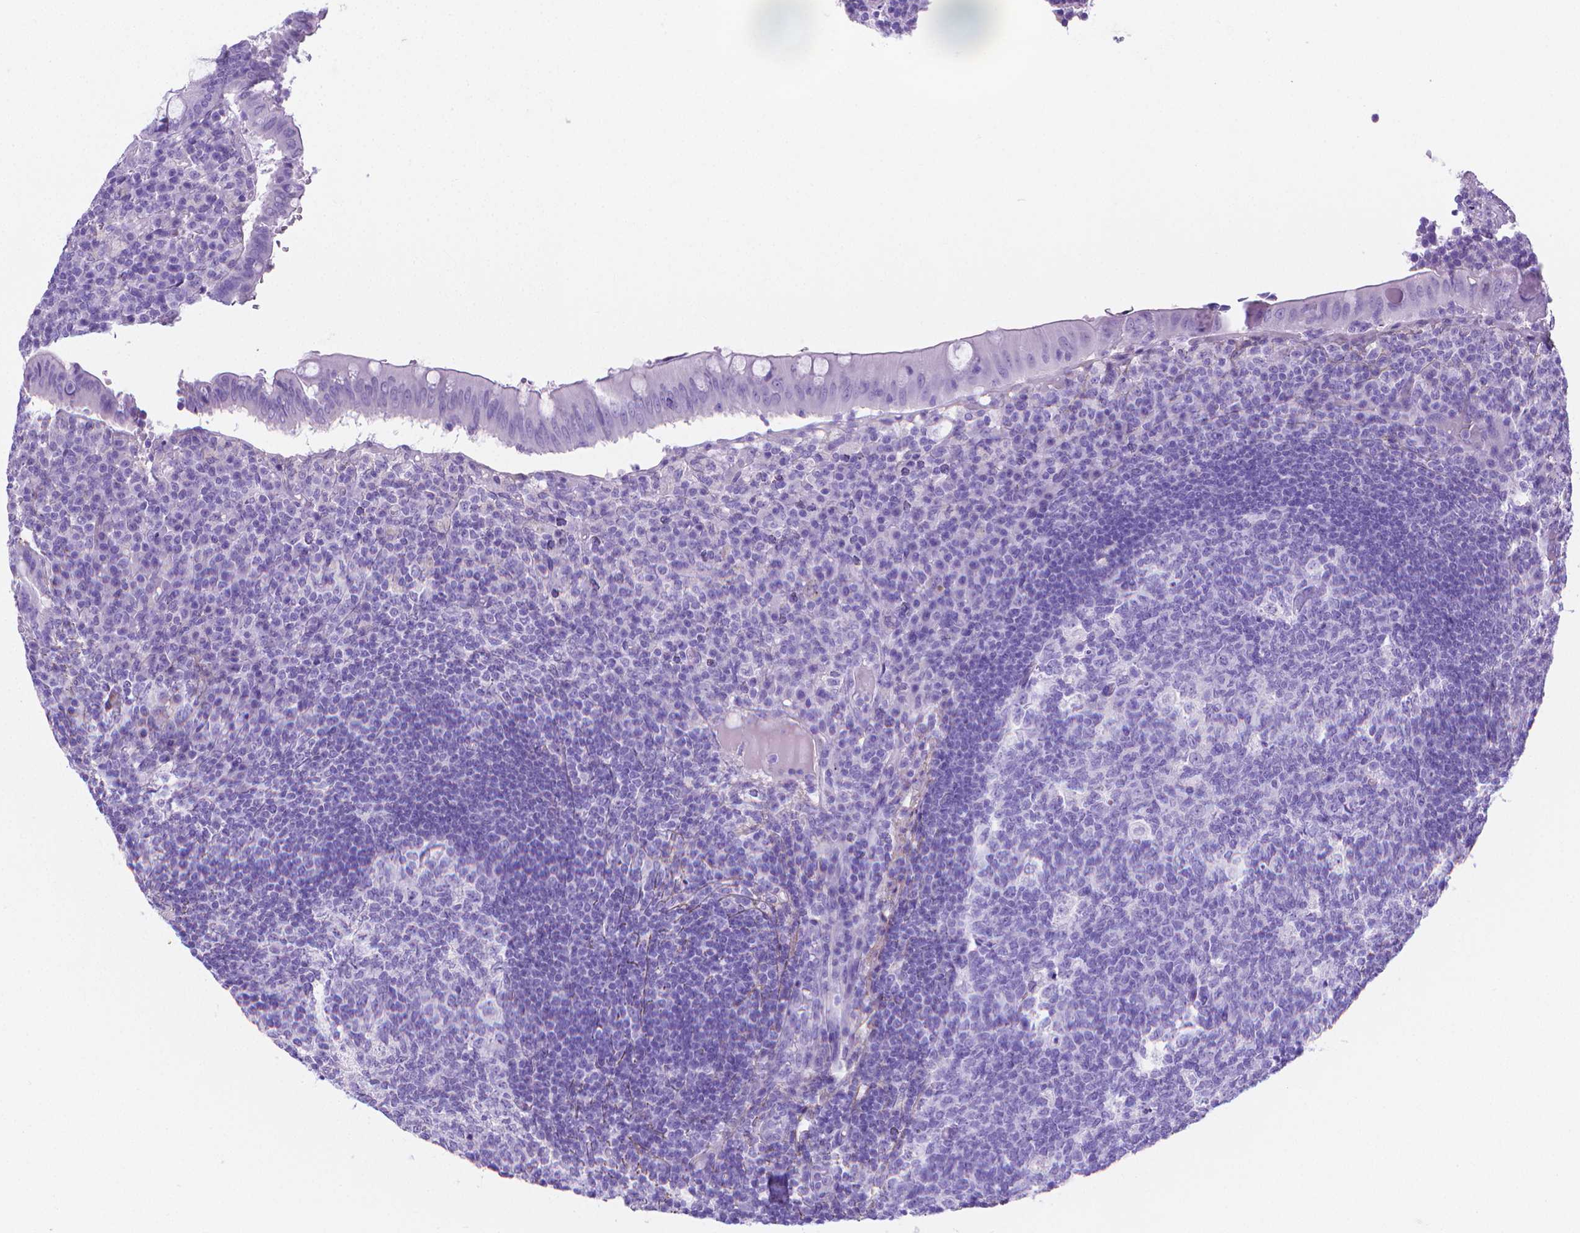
{"staining": {"intensity": "negative", "quantity": "none", "location": "none"}, "tissue": "appendix", "cell_type": "Glandular cells", "image_type": "normal", "snomed": [{"axis": "morphology", "description": "Normal tissue, NOS"}, {"axis": "topography", "description": "Appendix"}], "caption": "High power microscopy micrograph of an immunohistochemistry (IHC) histopathology image of unremarkable appendix, revealing no significant staining in glandular cells.", "gene": "MFAP2", "patient": {"sex": "male", "age": 18}}